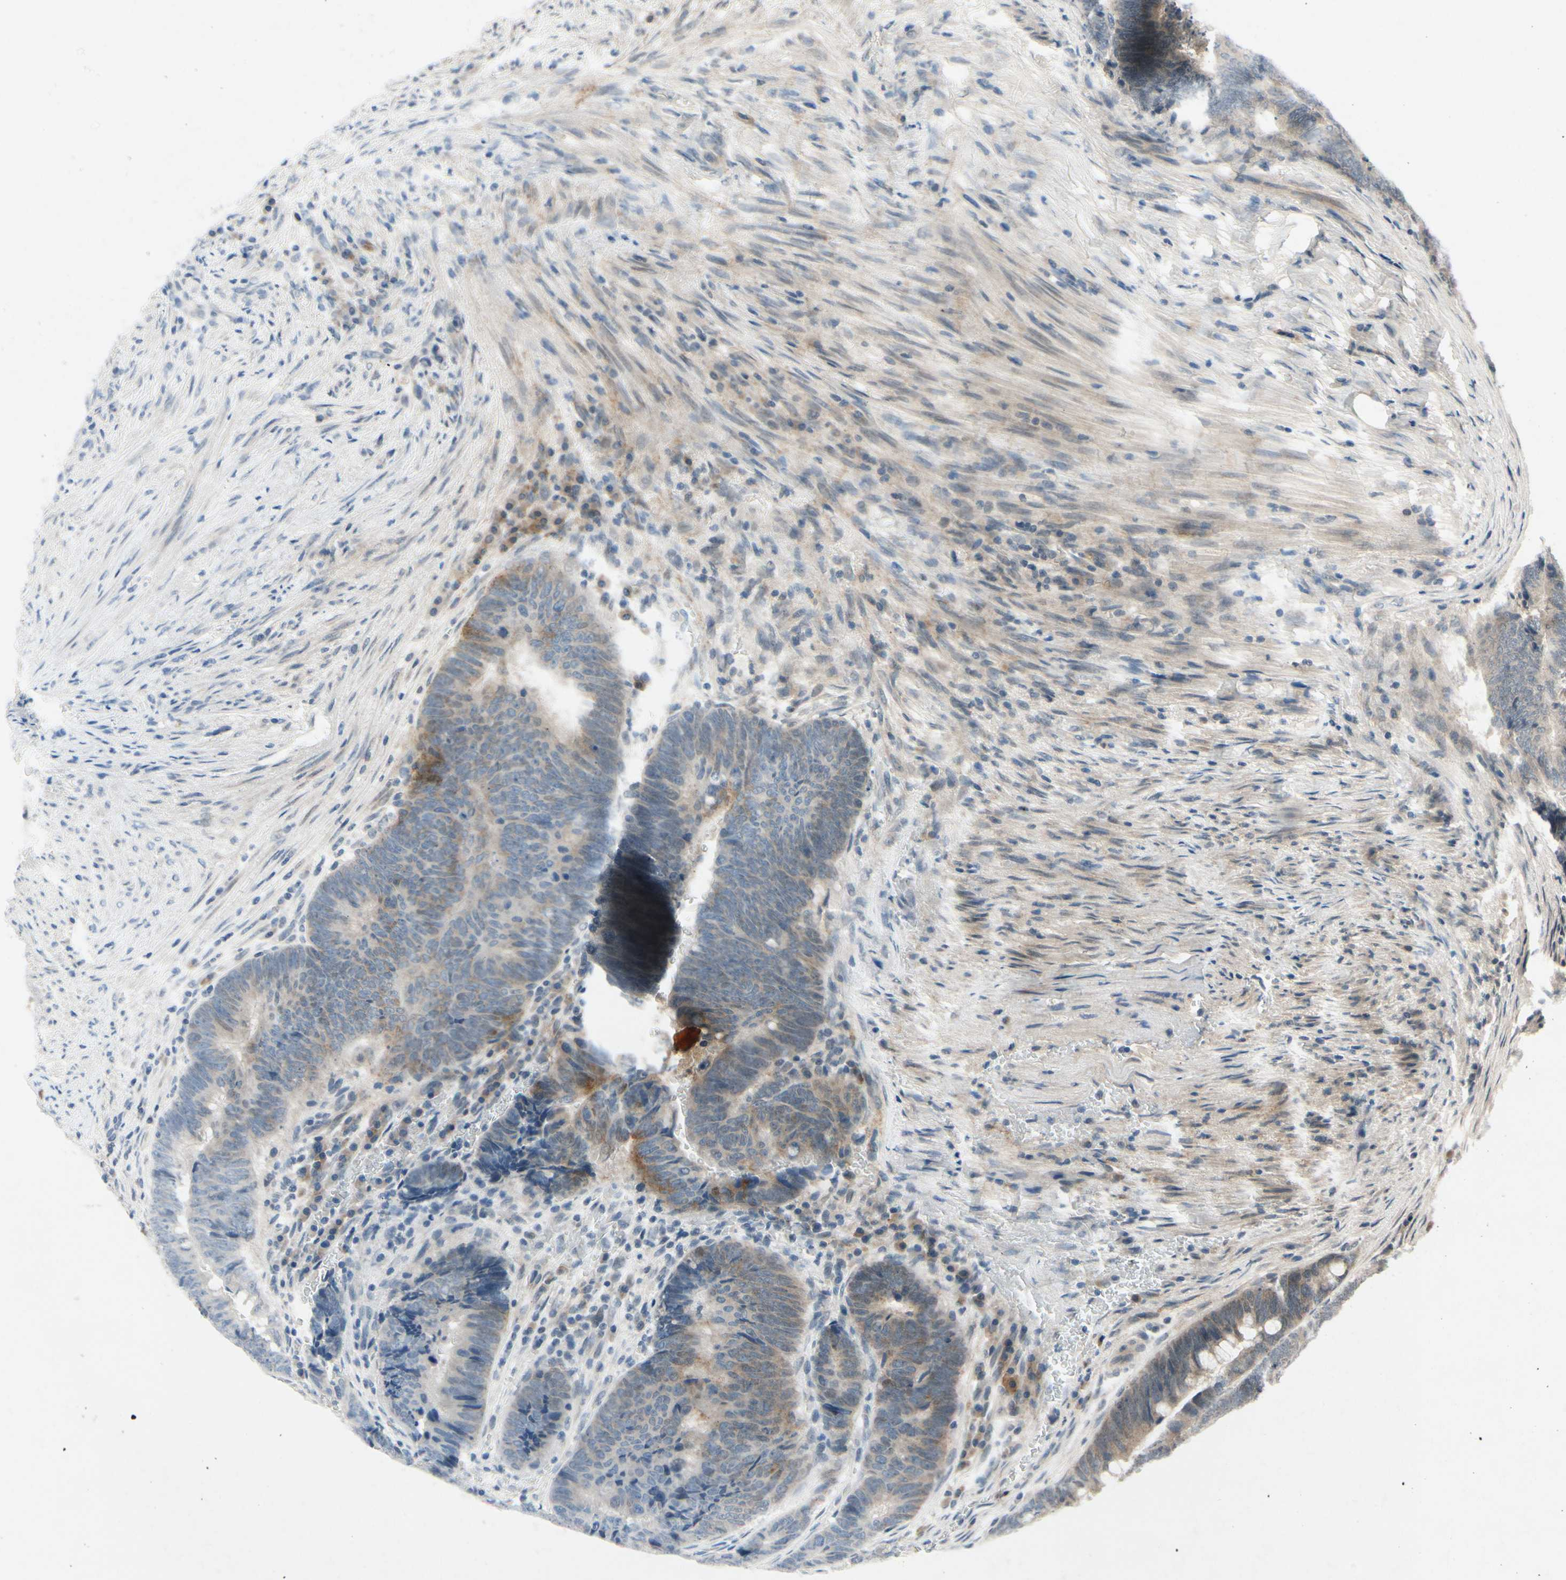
{"staining": {"intensity": "weak", "quantity": "25%-75%", "location": "cytoplasmic/membranous"}, "tissue": "colorectal cancer", "cell_type": "Tumor cells", "image_type": "cancer", "snomed": [{"axis": "morphology", "description": "Normal tissue, NOS"}, {"axis": "morphology", "description": "Adenocarcinoma, NOS"}, {"axis": "topography", "description": "Rectum"}, {"axis": "topography", "description": "Peripheral nerve tissue"}], "caption": "Colorectal adenocarcinoma was stained to show a protein in brown. There is low levels of weak cytoplasmic/membranous staining in approximately 25%-75% of tumor cells.", "gene": "DPY19L3", "patient": {"sex": "male", "age": 92}}